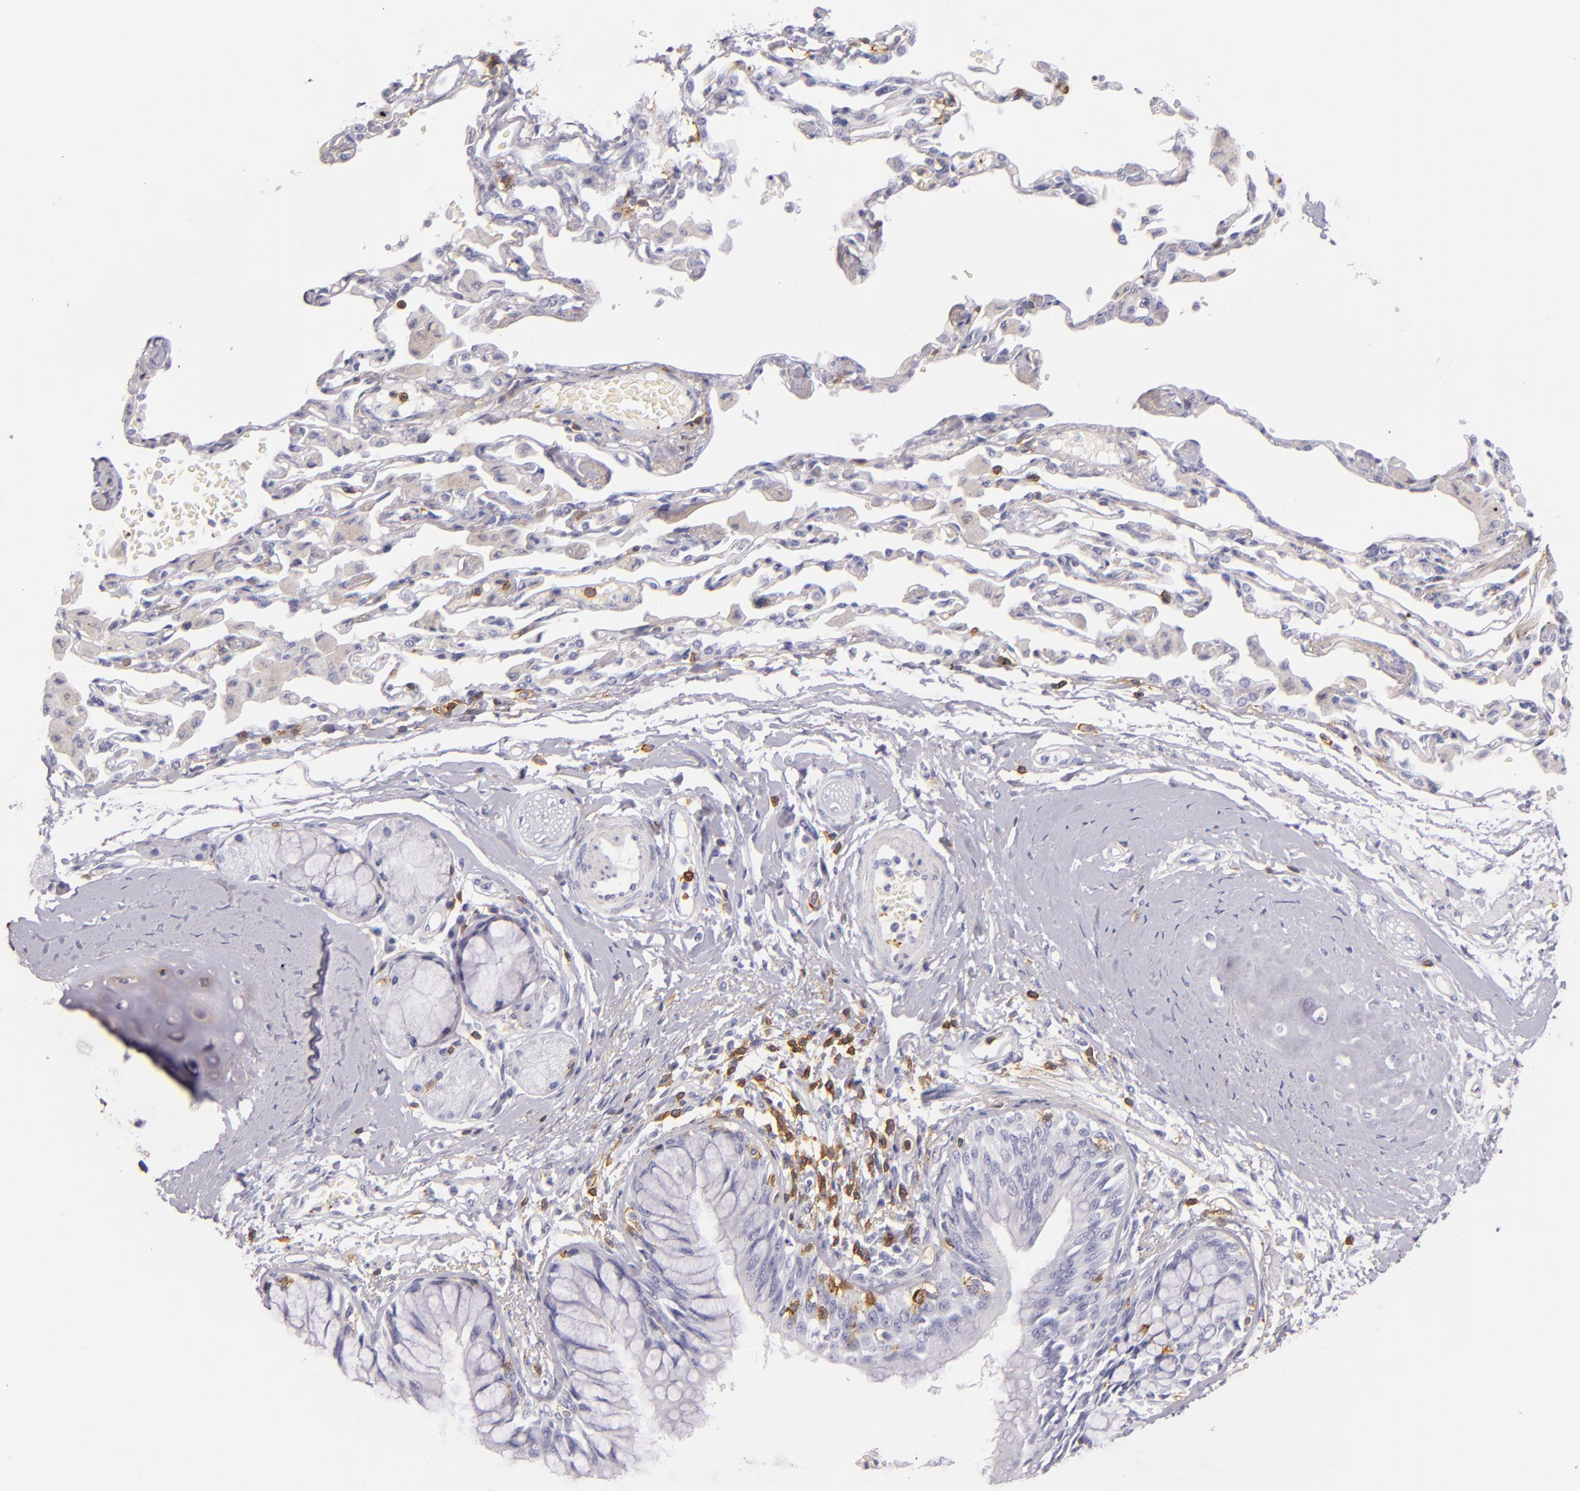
{"staining": {"intensity": "negative", "quantity": "none", "location": "none"}, "tissue": "bronchus", "cell_type": "Respiratory epithelial cells", "image_type": "normal", "snomed": [{"axis": "morphology", "description": "Normal tissue, NOS"}, {"axis": "topography", "description": "Cartilage tissue"}, {"axis": "topography", "description": "Bronchus"}, {"axis": "topography", "description": "Lung"}, {"axis": "topography", "description": "Peripheral nerve tissue"}], "caption": "This photomicrograph is of normal bronchus stained with immunohistochemistry (IHC) to label a protein in brown with the nuclei are counter-stained blue. There is no positivity in respiratory epithelial cells.", "gene": "LAT", "patient": {"sex": "female", "age": 49}}